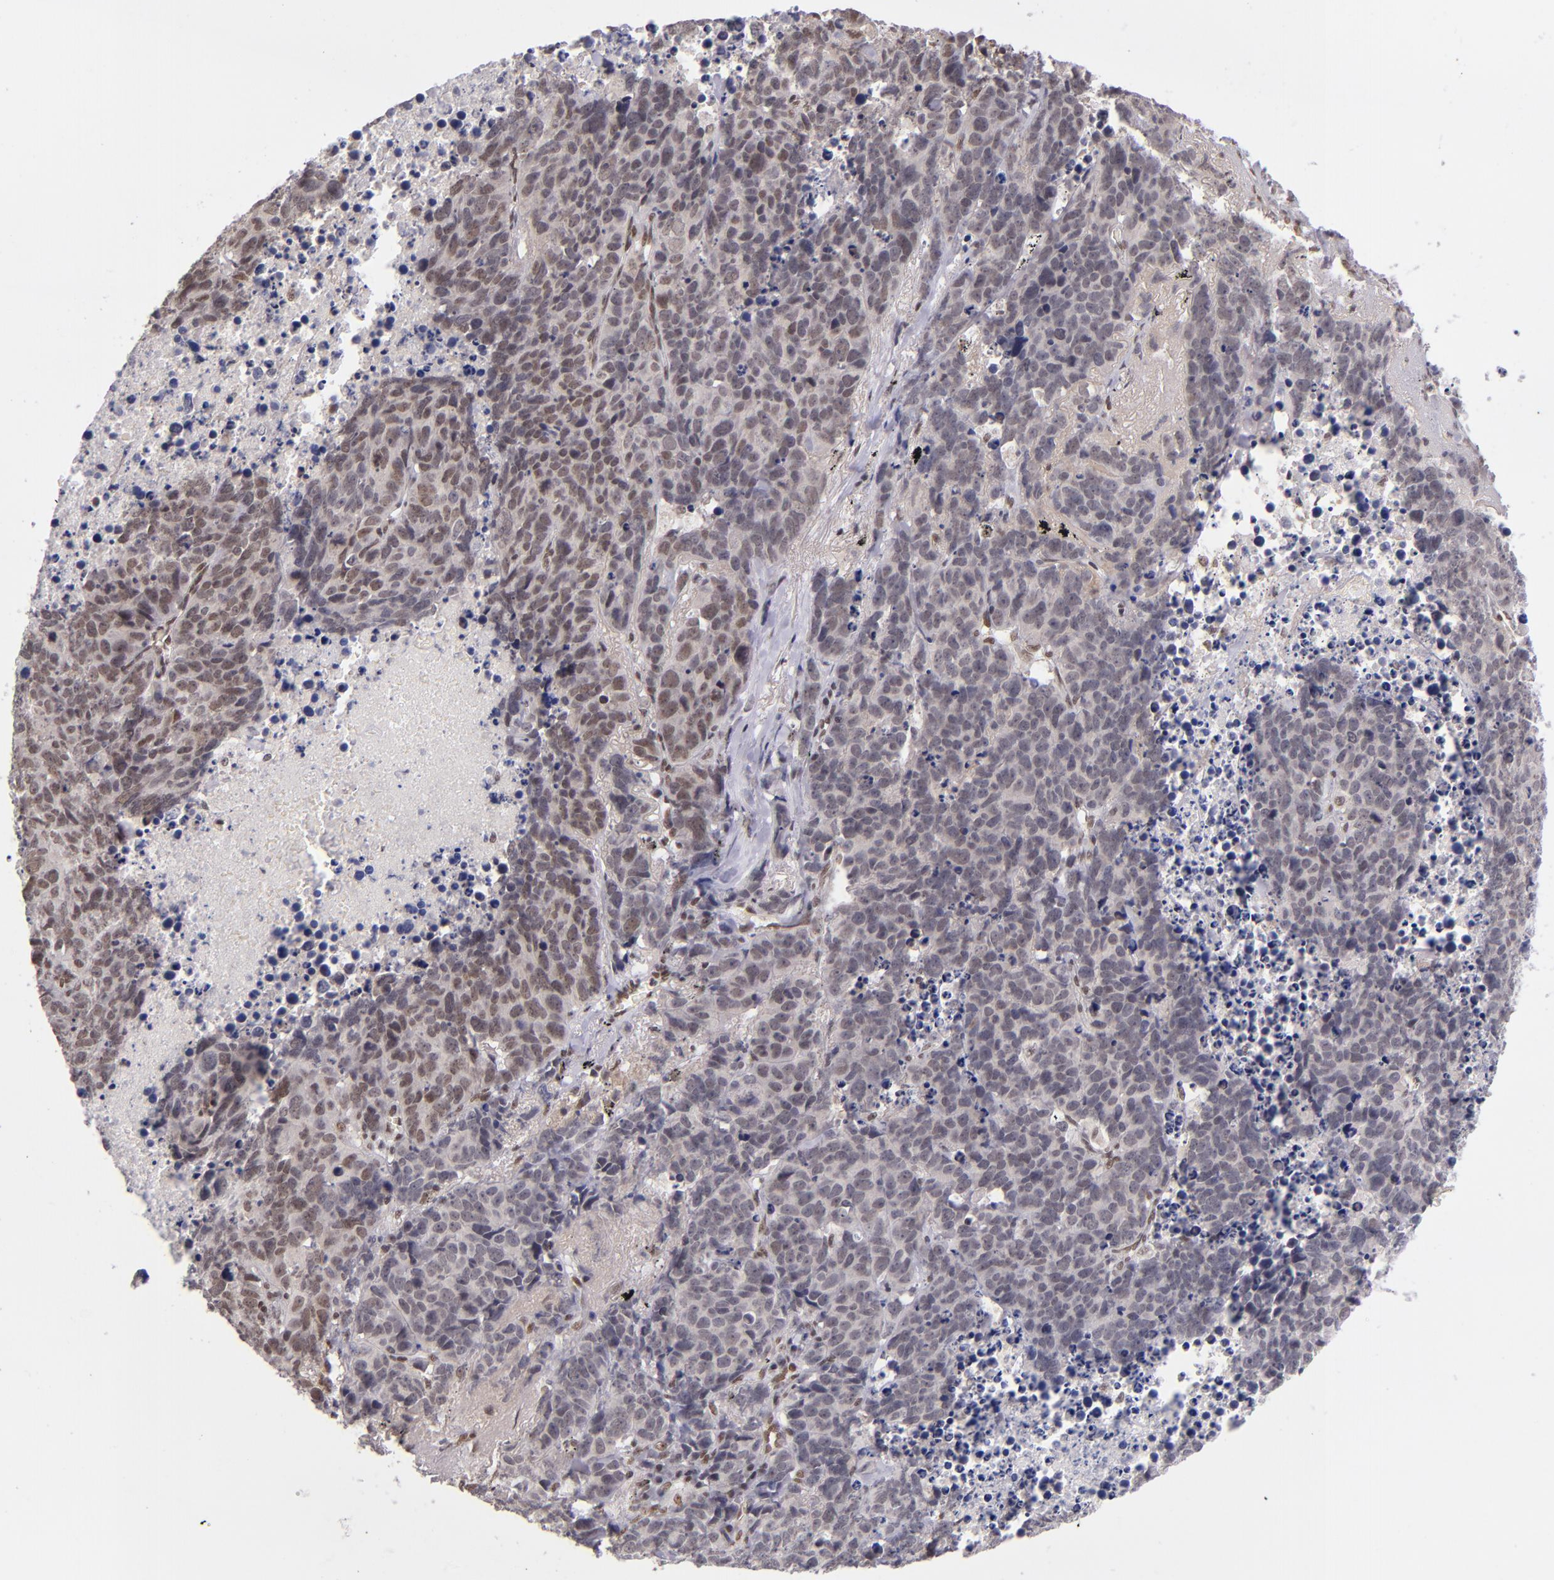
{"staining": {"intensity": "weak", "quantity": "25%-75%", "location": "nuclear"}, "tissue": "lung cancer", "cell_type": "Tumor cells", "image_type": "cancer", "snomed": [{"axis": "morphology", "description": "Carcinoid, malignant, NOS"}, {"axis": "topography", "description": "Lung"}], "caption": "IHC of lung cancer displays low levels of weak nuclear positivity in approximately 25%-75% of tumor cells. The staining was performed using DAB, with brown indicating positive protein expression. Nuclei are stained blue with hematoxylin.", "gene": "ZNF148", "patient": {"sex": "male", "age": 60}}